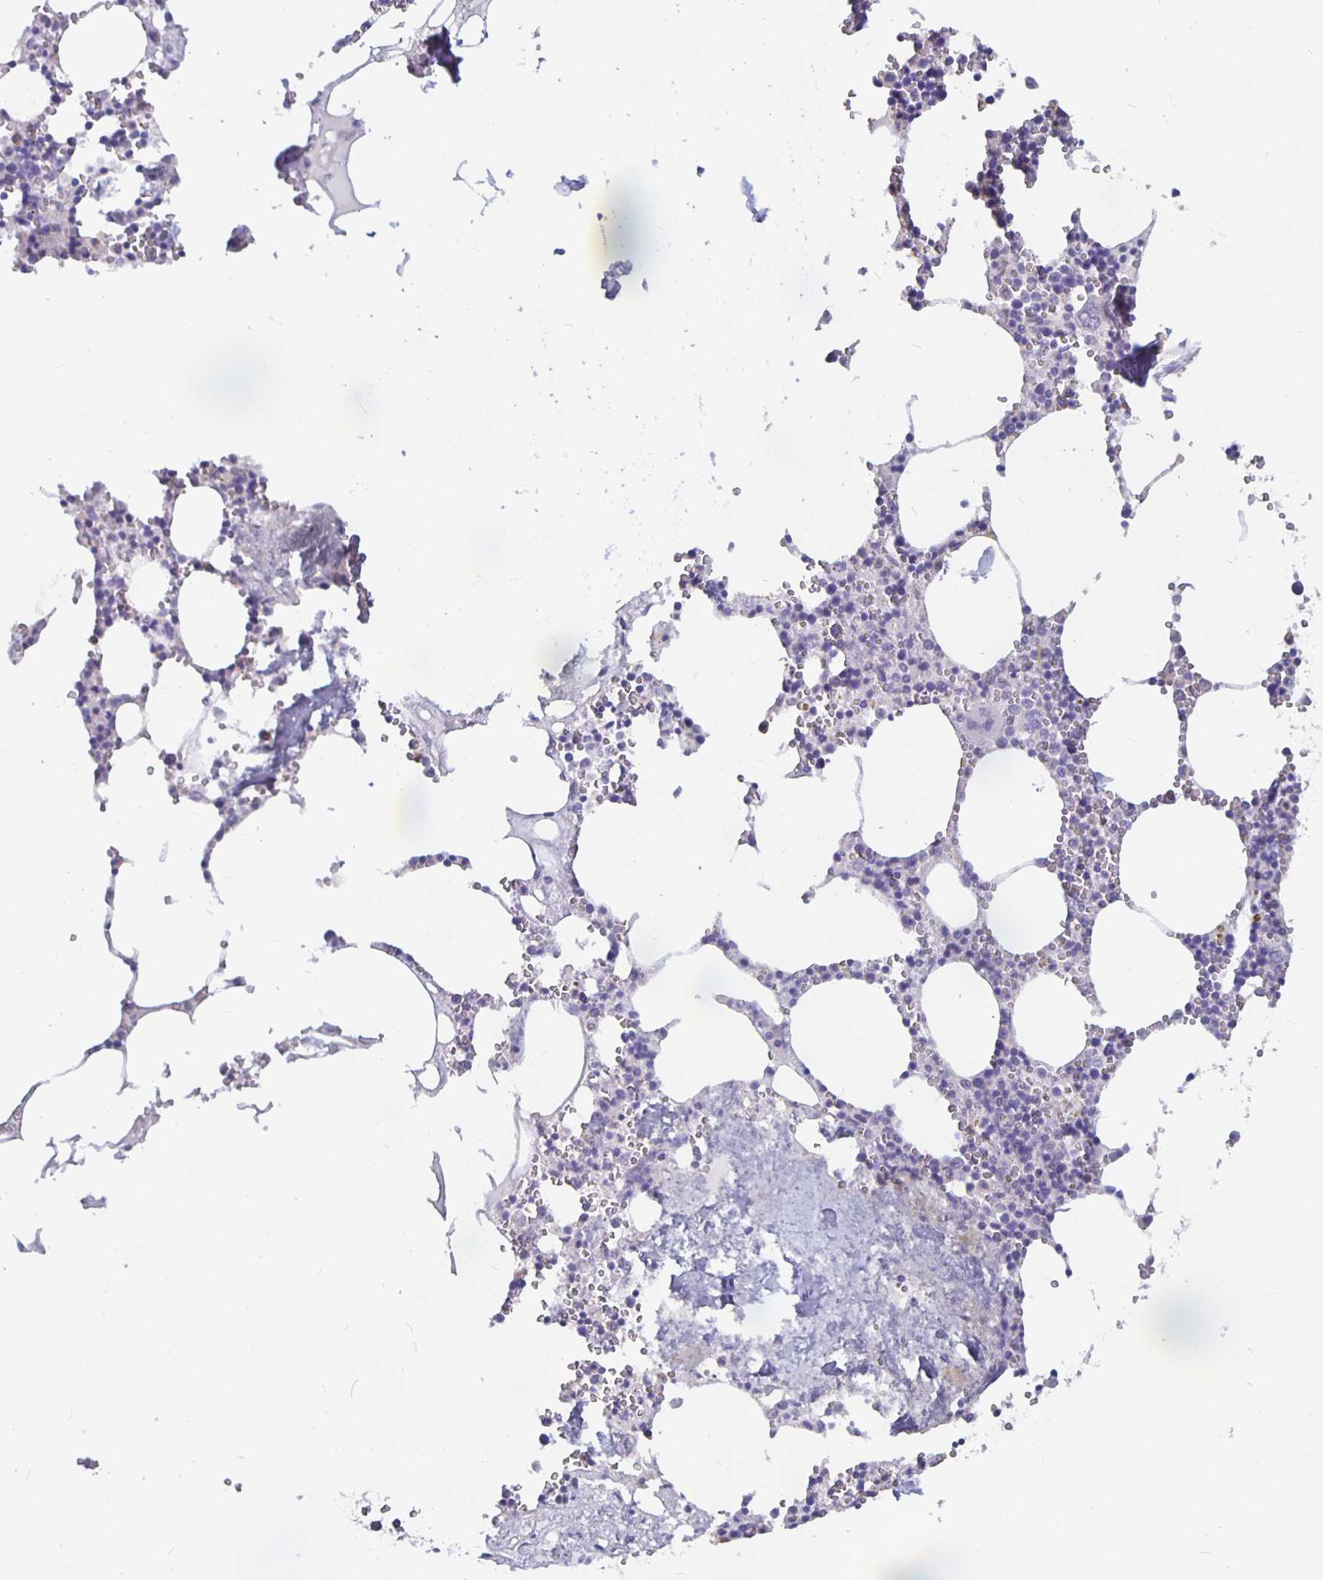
{"staining": {"intensity": "negative", "quantity": "none", "location": "none"}, "tissue": "bone marrow", "cell_type": "Hematopoietic cells", "image_type": "normal", "snomed": [{"axis": "morphology", "description": "Normal tissue, NOS"}, {"axis": "topography", "description": "Bone marrow"}], "caption": "Immunohistochemical staining of unremarkable human bone marrow demonstrates no significant expression in hematopoietic cells.", "gene": "GPX4", "patient": {"sex": "male", "age": 54}}